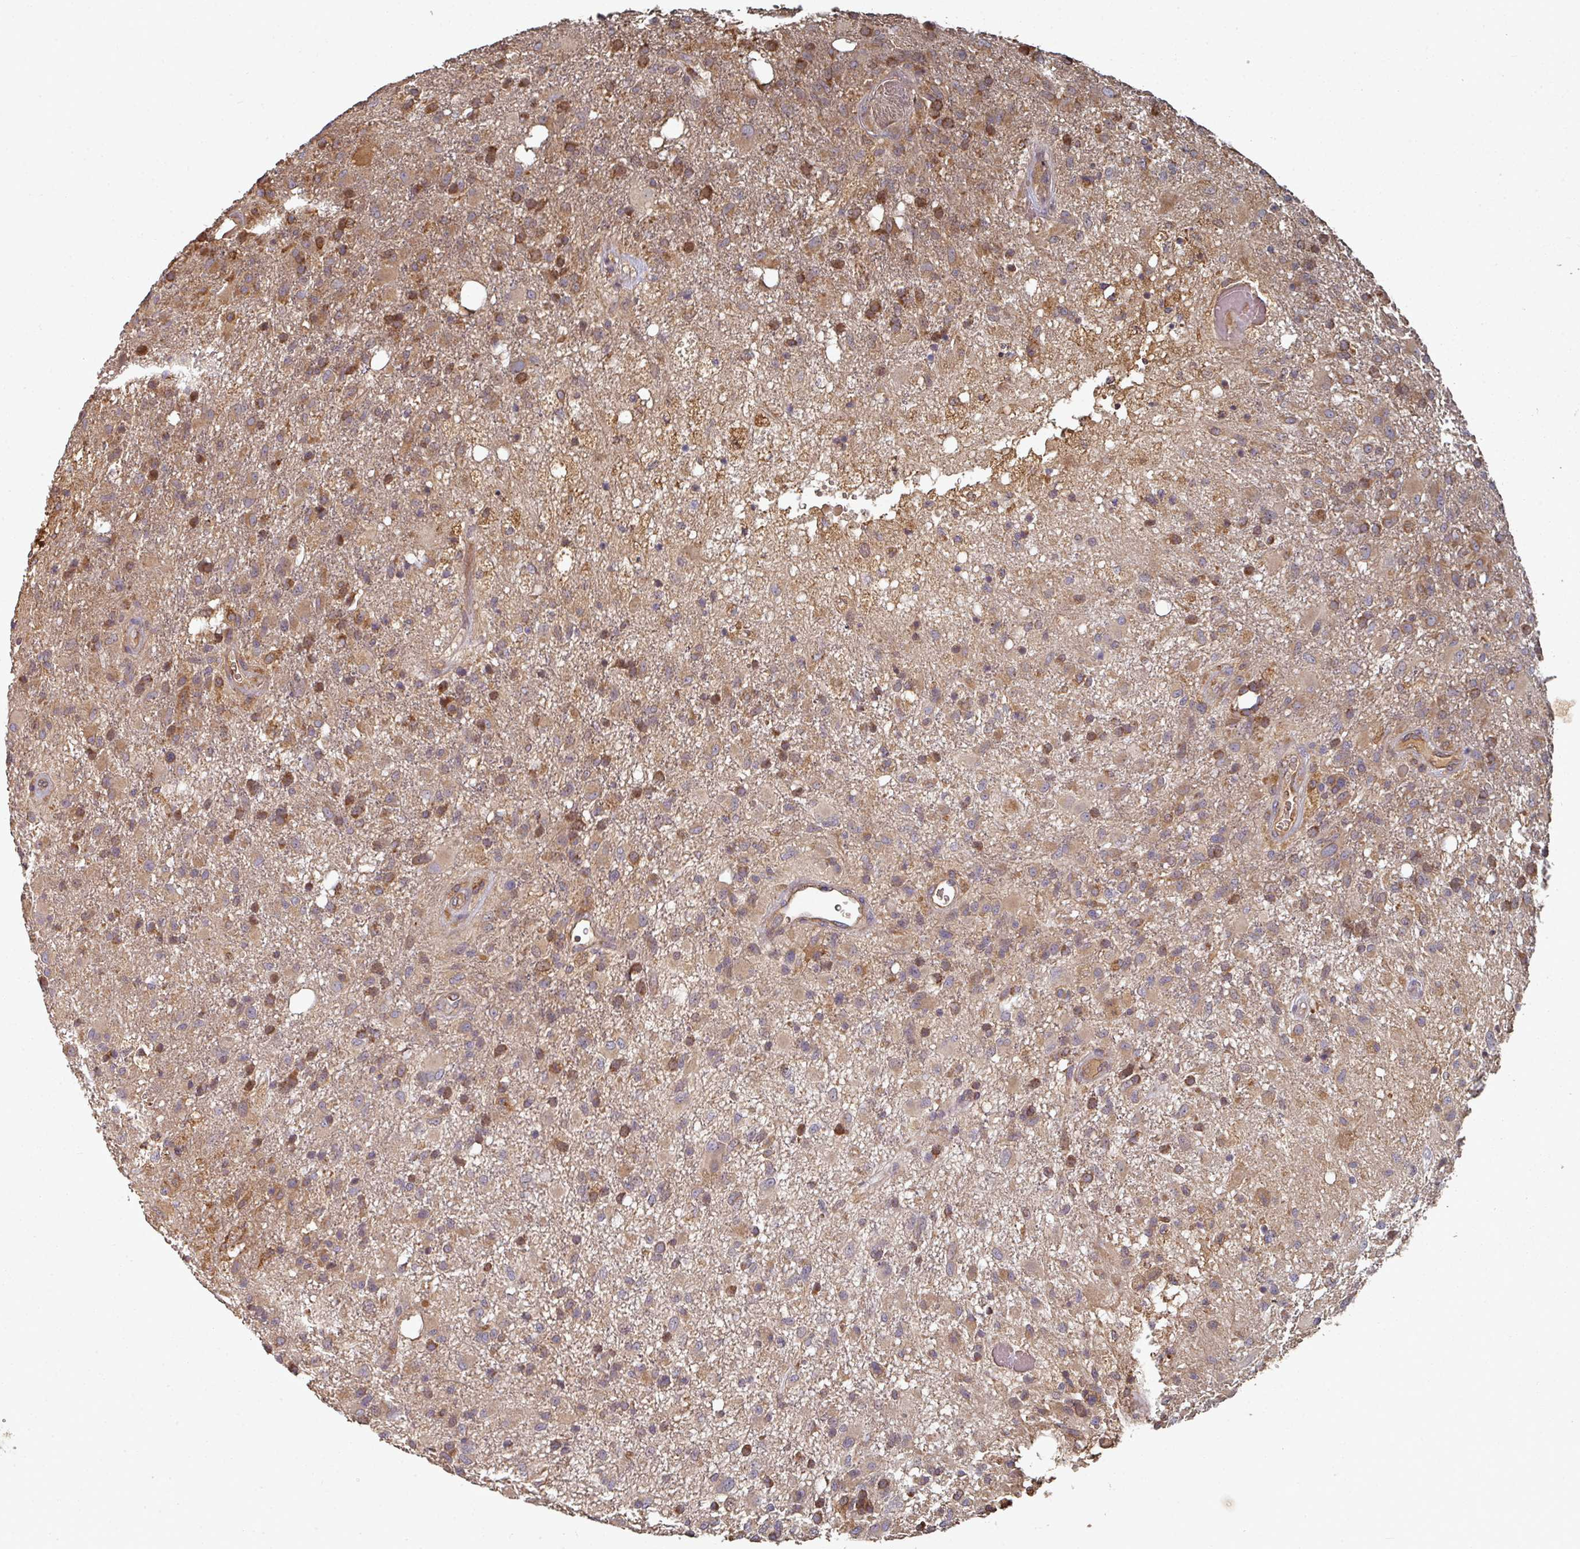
{"staining": {"intensity": "moderate", "quantity": ">75%", "location": "cytoplasmic/membranous"}, "tissue": "glioma", "cell_type": "Tumor cells", "image_type": "cancer", "snomed": [{"axis": "morphology", "description": "Glioma, malignant, High grade"}, {"axis": "topography", "description": "Brain"}], "caption": "The image reveals immunohistochemical staining of malignant glioma (high-grade). There is moderate cytoplasmic/membranous expression is present in about >75% of tumor cells. (DAB (3,3'-diaminobenzidine) IHC with brightfield microscopy, high magnification).", "gene": "EDEM2", "patient": {"sex": "female", "age": 74}}